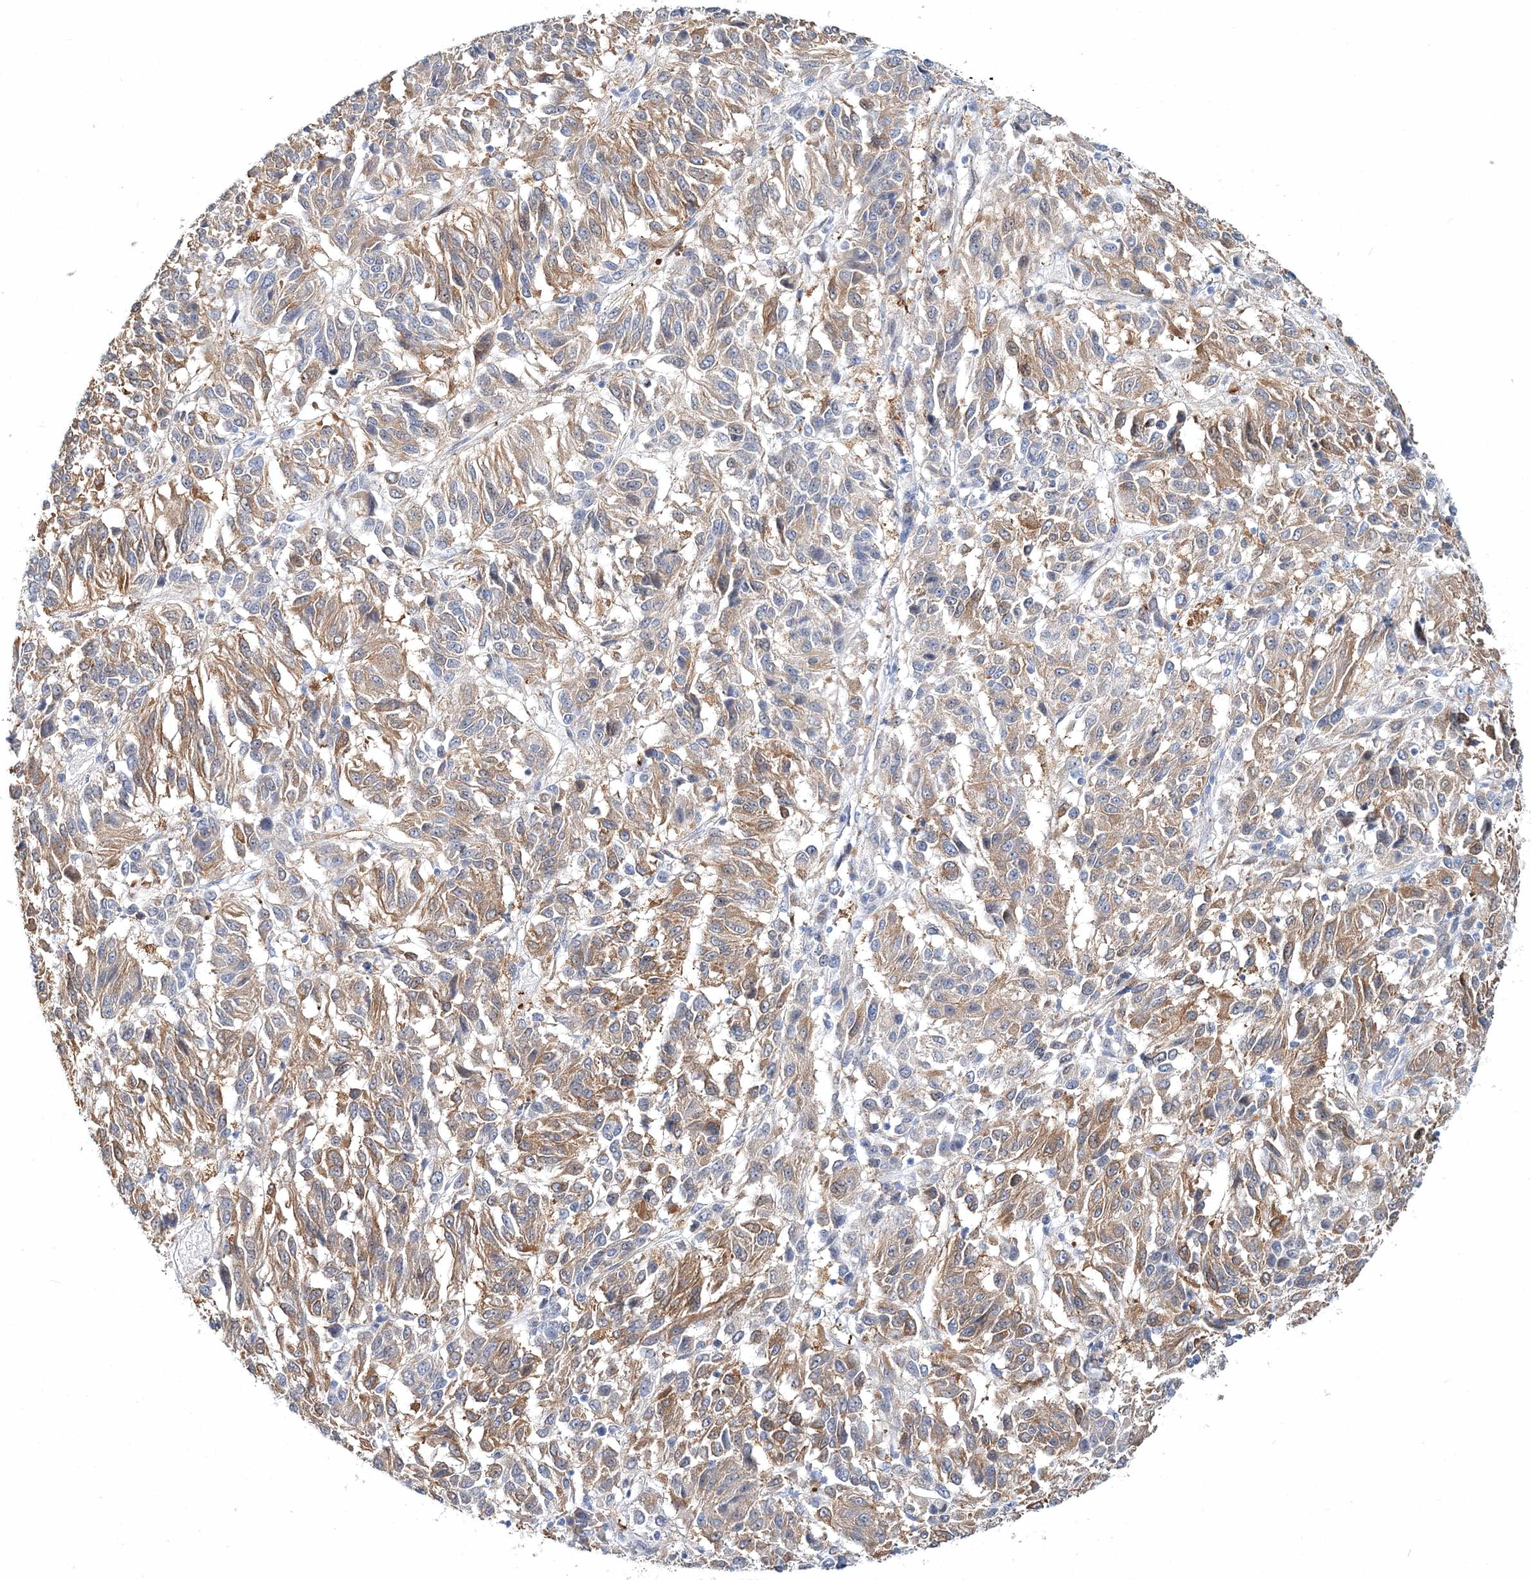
{"staining": {"intensity": "moderate", "quantity": ">75%", "location": "cytoplasmic/membranous"}, "tissue": "melanoma", "cell_type": "Tumor cells", "image_type": "cancer", "snomed": [{"axis": "morphology", "description": "Malignant melanoma, Metastatic site"}, {"axis": "topography", "description": "Lung"}], "caption": "Melanoma stained for a protein (brown) reveals moderate cytoplasmic/membranous positive expression in about >75% of tumor cells.", "gene": "MYOZ2", "patient": {"sex": "male", "age": 64}}